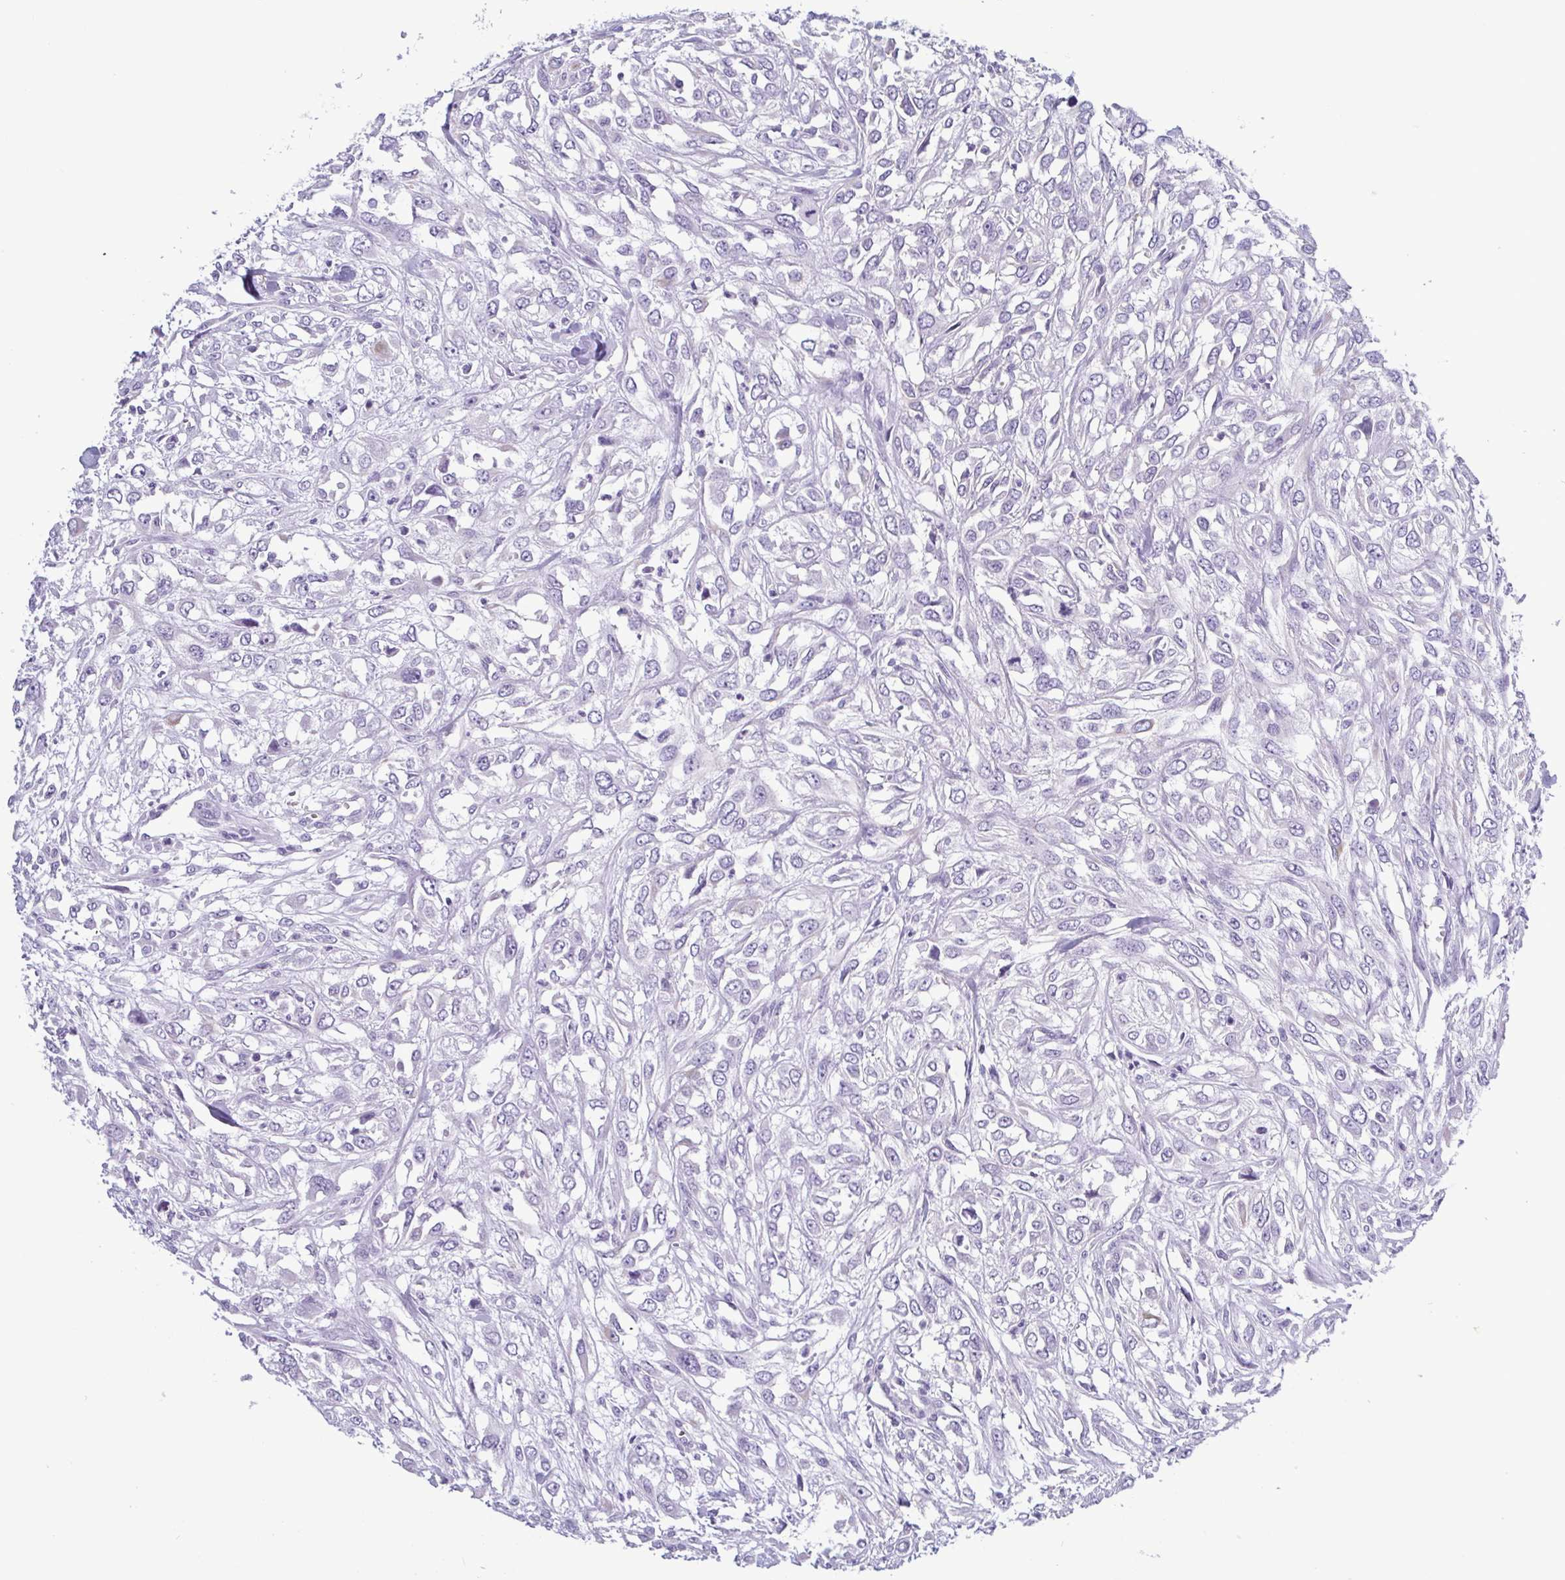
{"staining": {"intensity": "negative", "quantity": "none", "location": "none"}, "tissue": "urothelial cancer", "cell_type": "Tumor cells", "image_type": "cancer", "snomed": [{"axis": "morphology", "description": "Urothelial carcinoma, High grade"}, {"axis": "topography", "description": "Urinary bladder"}], "caption": "Immunohistochemistry of human urothelial carcinoma (high-grade) demonstrates no expression in tumor cells.", "gene": "KRT10", "patient": {"sex": "male", "age": 67}}